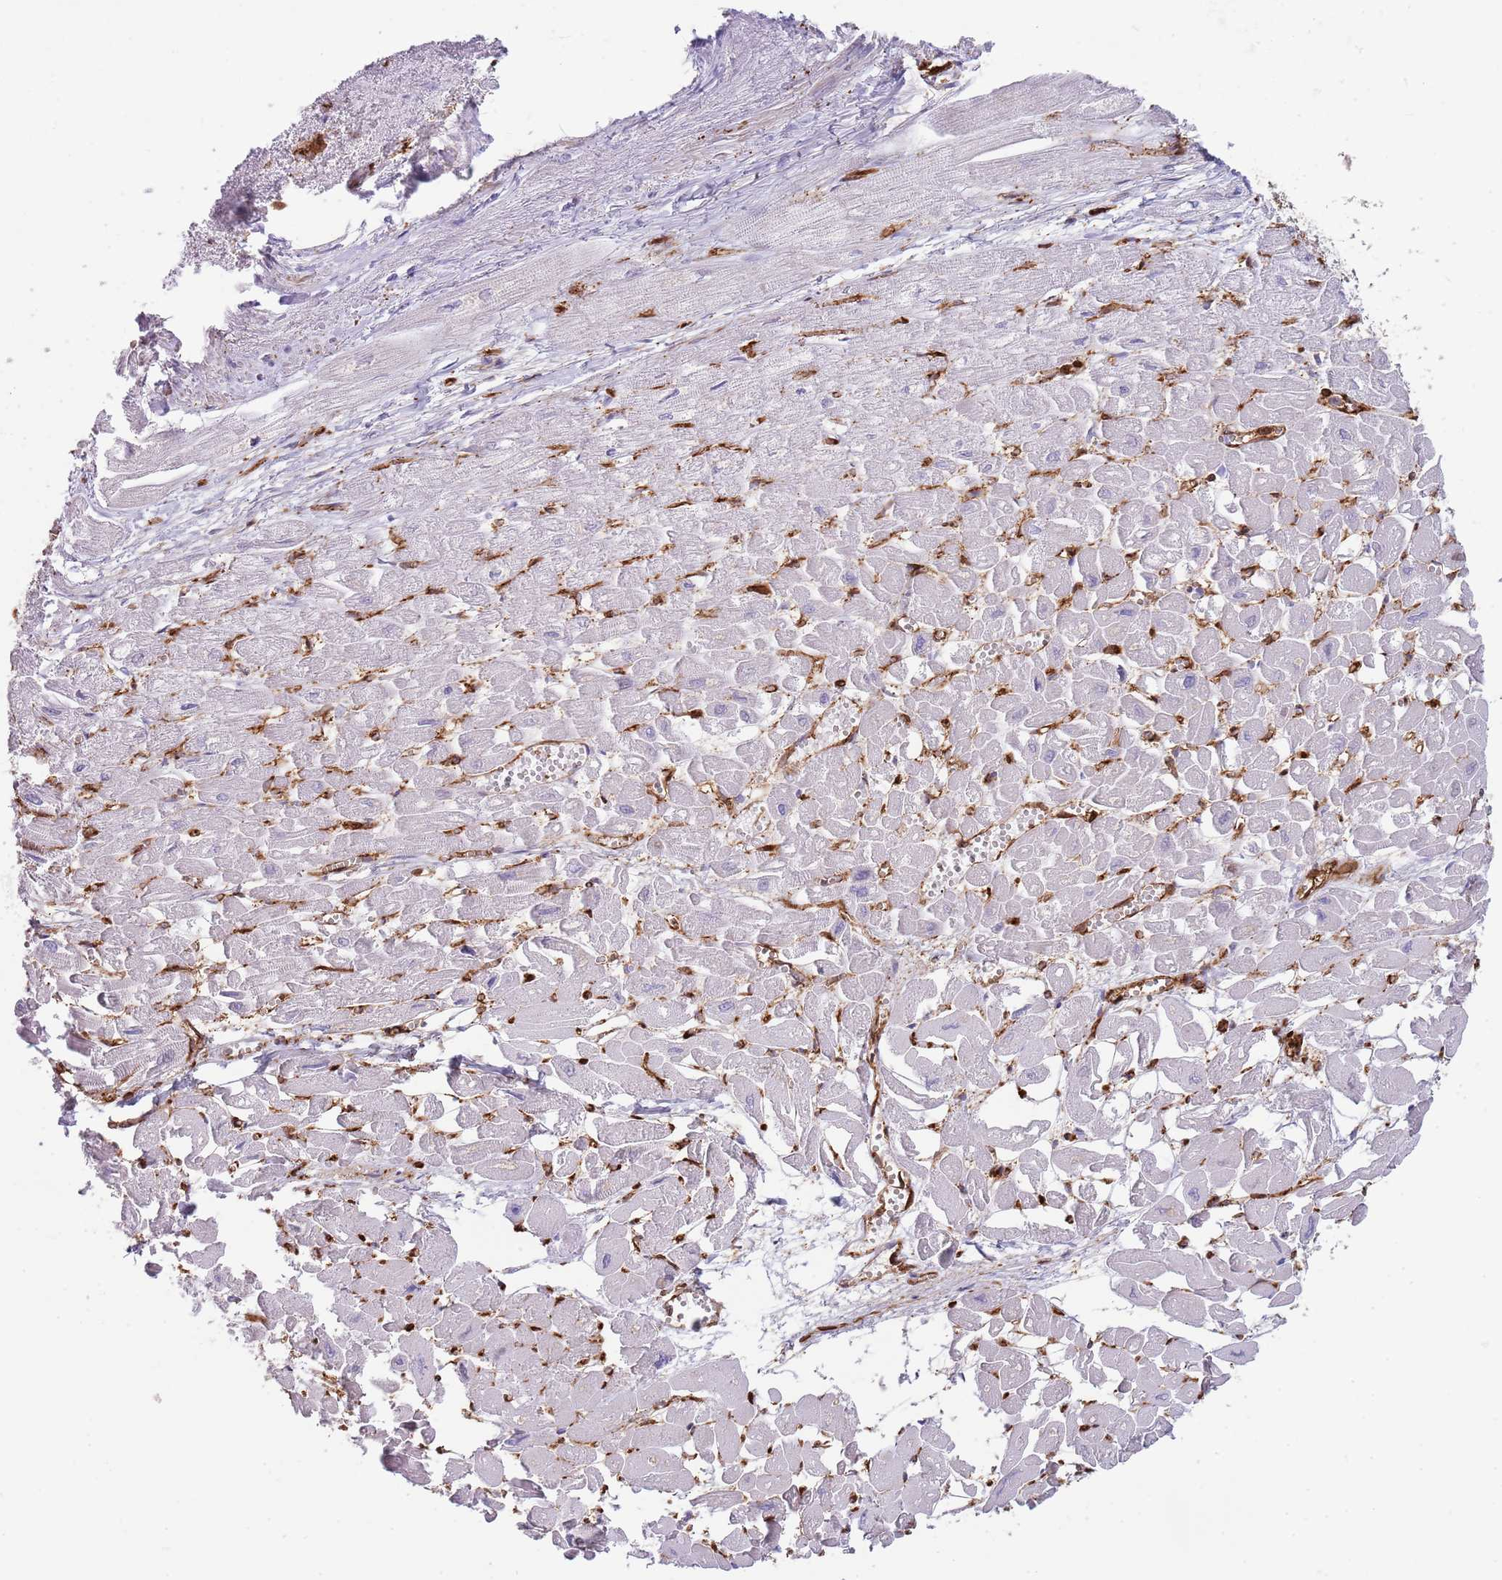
{"staining": {"intensity": "moderate", "quantity": "<25%", "location": "cytoplasmic/membranous"}, "tissue": "heart muscle", "cell_type": "Cardiomyocytes", "image_type": "normal", "snomed": [{"axis": "morphology", "description": "Normal tissue, NOS"}, {"axis": "topography", "description": "Heart"}], "caption": "Immunohistochemistry (IHC) micrograph of normal heart muscle: heart muscle stained using immunohistochemistry (IHC) reveals low levels of moderate protein expression localized specifically in the cytoplasmic/membranous of cardiomyocytes, appearing as a cytoplasmic/membranous brown color.", "gene": "KBTBD6", "patient": {"sex": "male", "age": 54}}